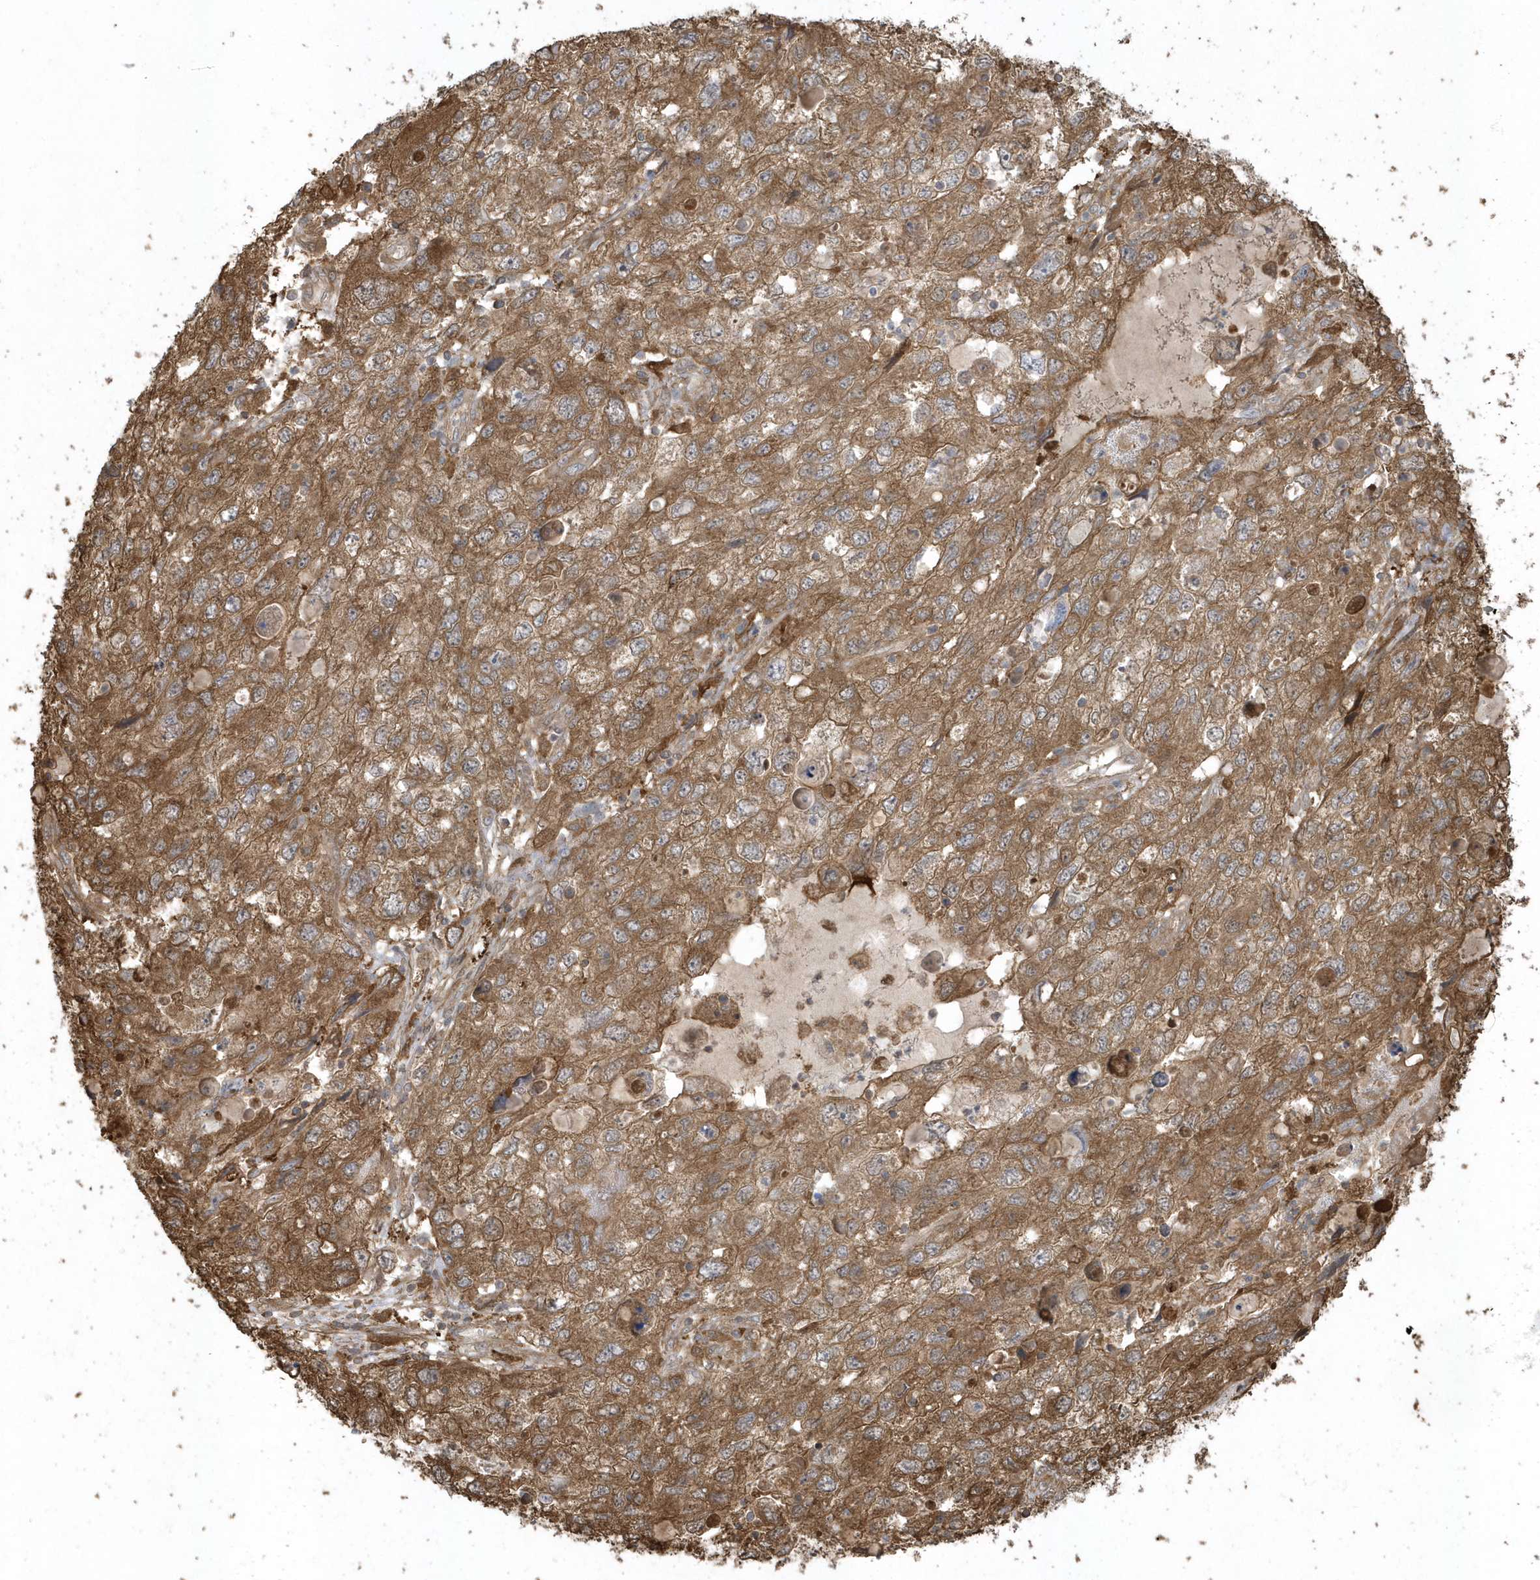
{"staining": {"intensity": "moderate", "quantity": ">75%", "location": "cytoplasmic/membranous"}, "tissue": "endometrial cancer", "cell_type": "Tumor cells", "image_type": "cancer", "snomed": [{"axis": "morphology", "description": "Adenocarcinoma, NOS"}, {"axis": "topography", "description": "Endometrium"}], "caption": "A photomicrograph showing moderate cytoplasmic/membranous staining in about >75% of tumor cells in endometrial adenocarcinoma, as visualized by brown immunohistochemical staining.", "gene": "HNMT", "patient": {"sex": "female", "age": 49}}